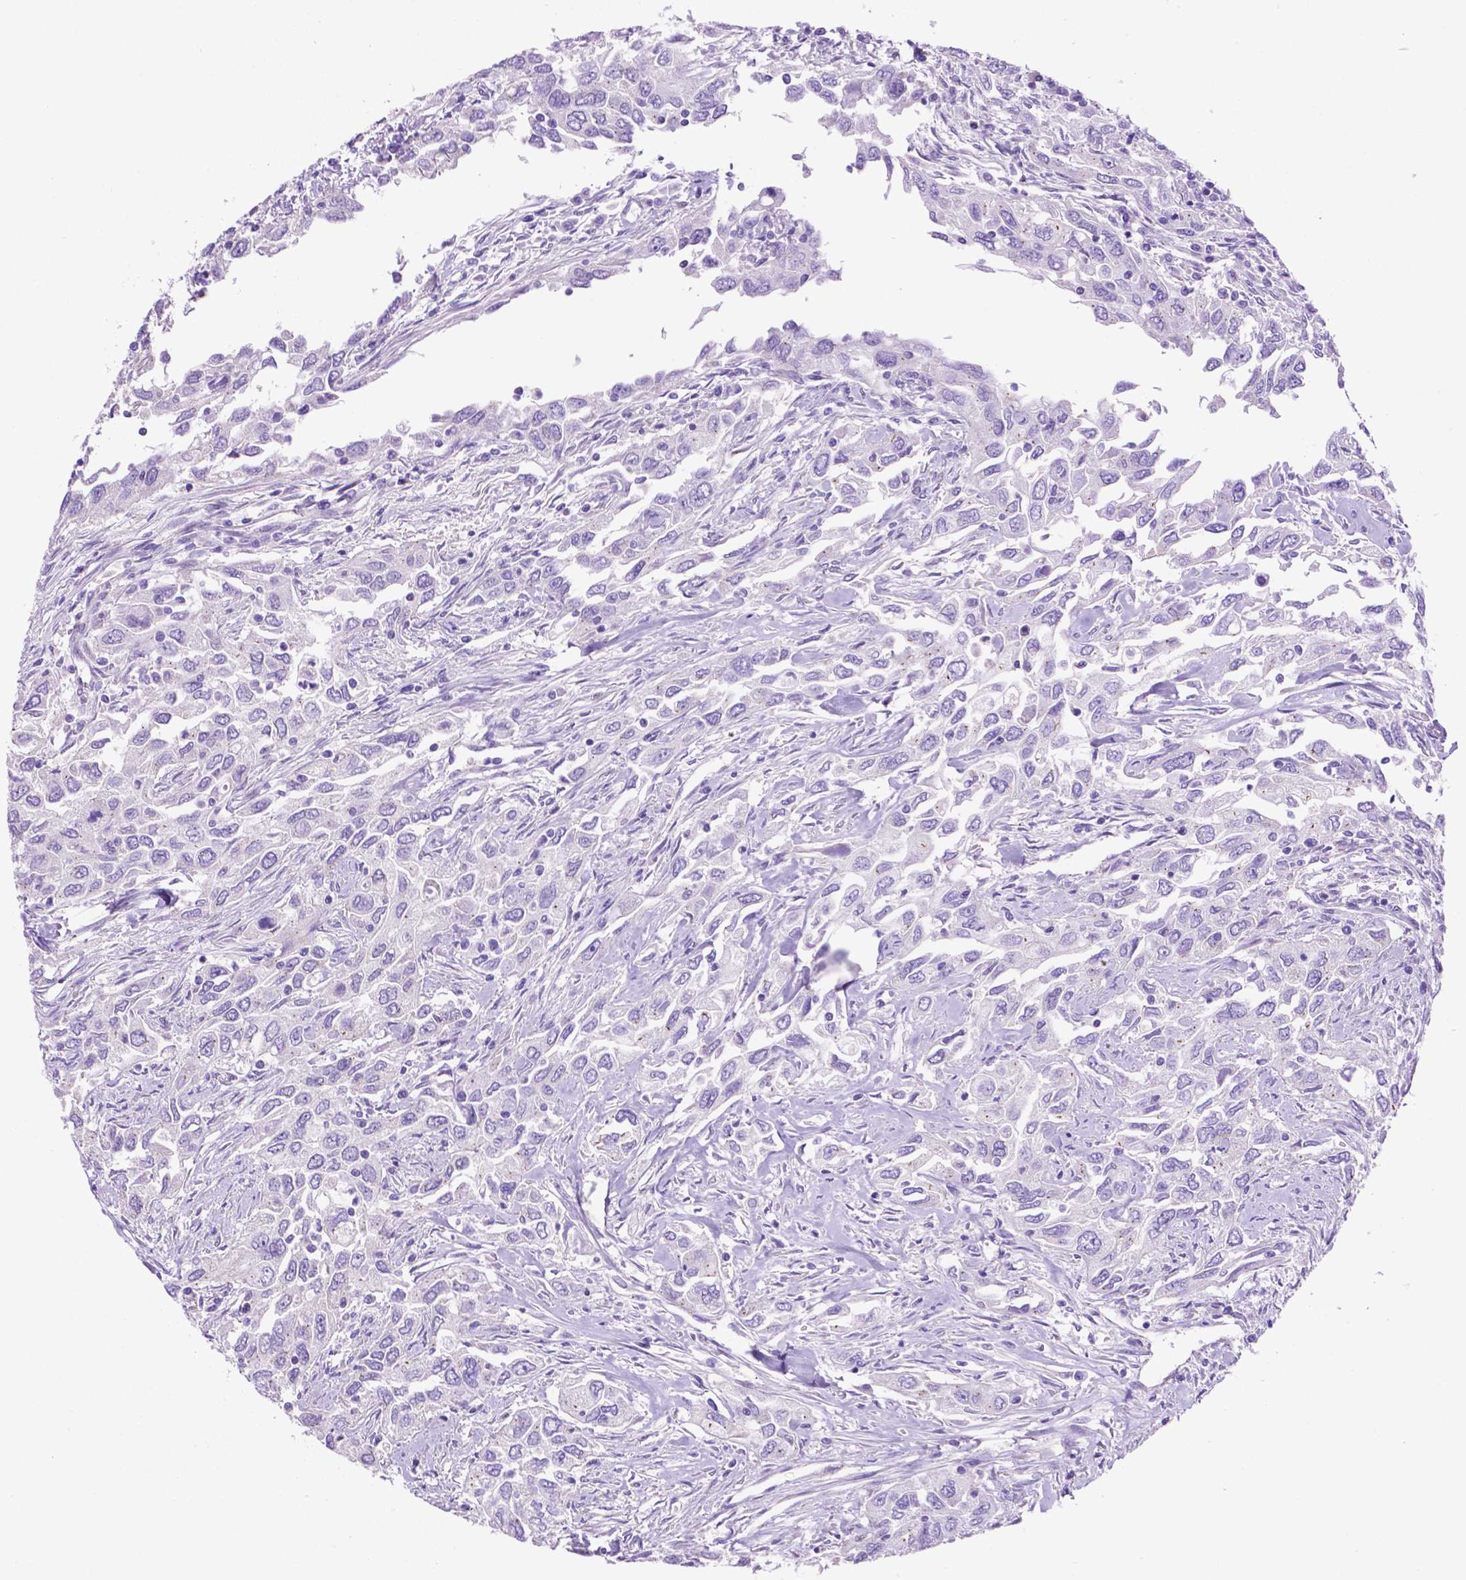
{"staining": {"intensity": "negative", "quantity": "none", "location": "none"}, "tissue": "urothelial cancer", "cell_type": "Tumor cells", "image_type": "cancer", "snomed": [{"axis": "morphology", "description": "Urothelial carcinoma, High grade"}, {"axis": "topography", "description": "Urinary bladder"}], "caption": "Immunohistochemistry (IHC) of human urothelial cancer shows no expression in tumor cells.", "gene": "TMEM121B", "patient": {"sex": "male", "age": 76}}